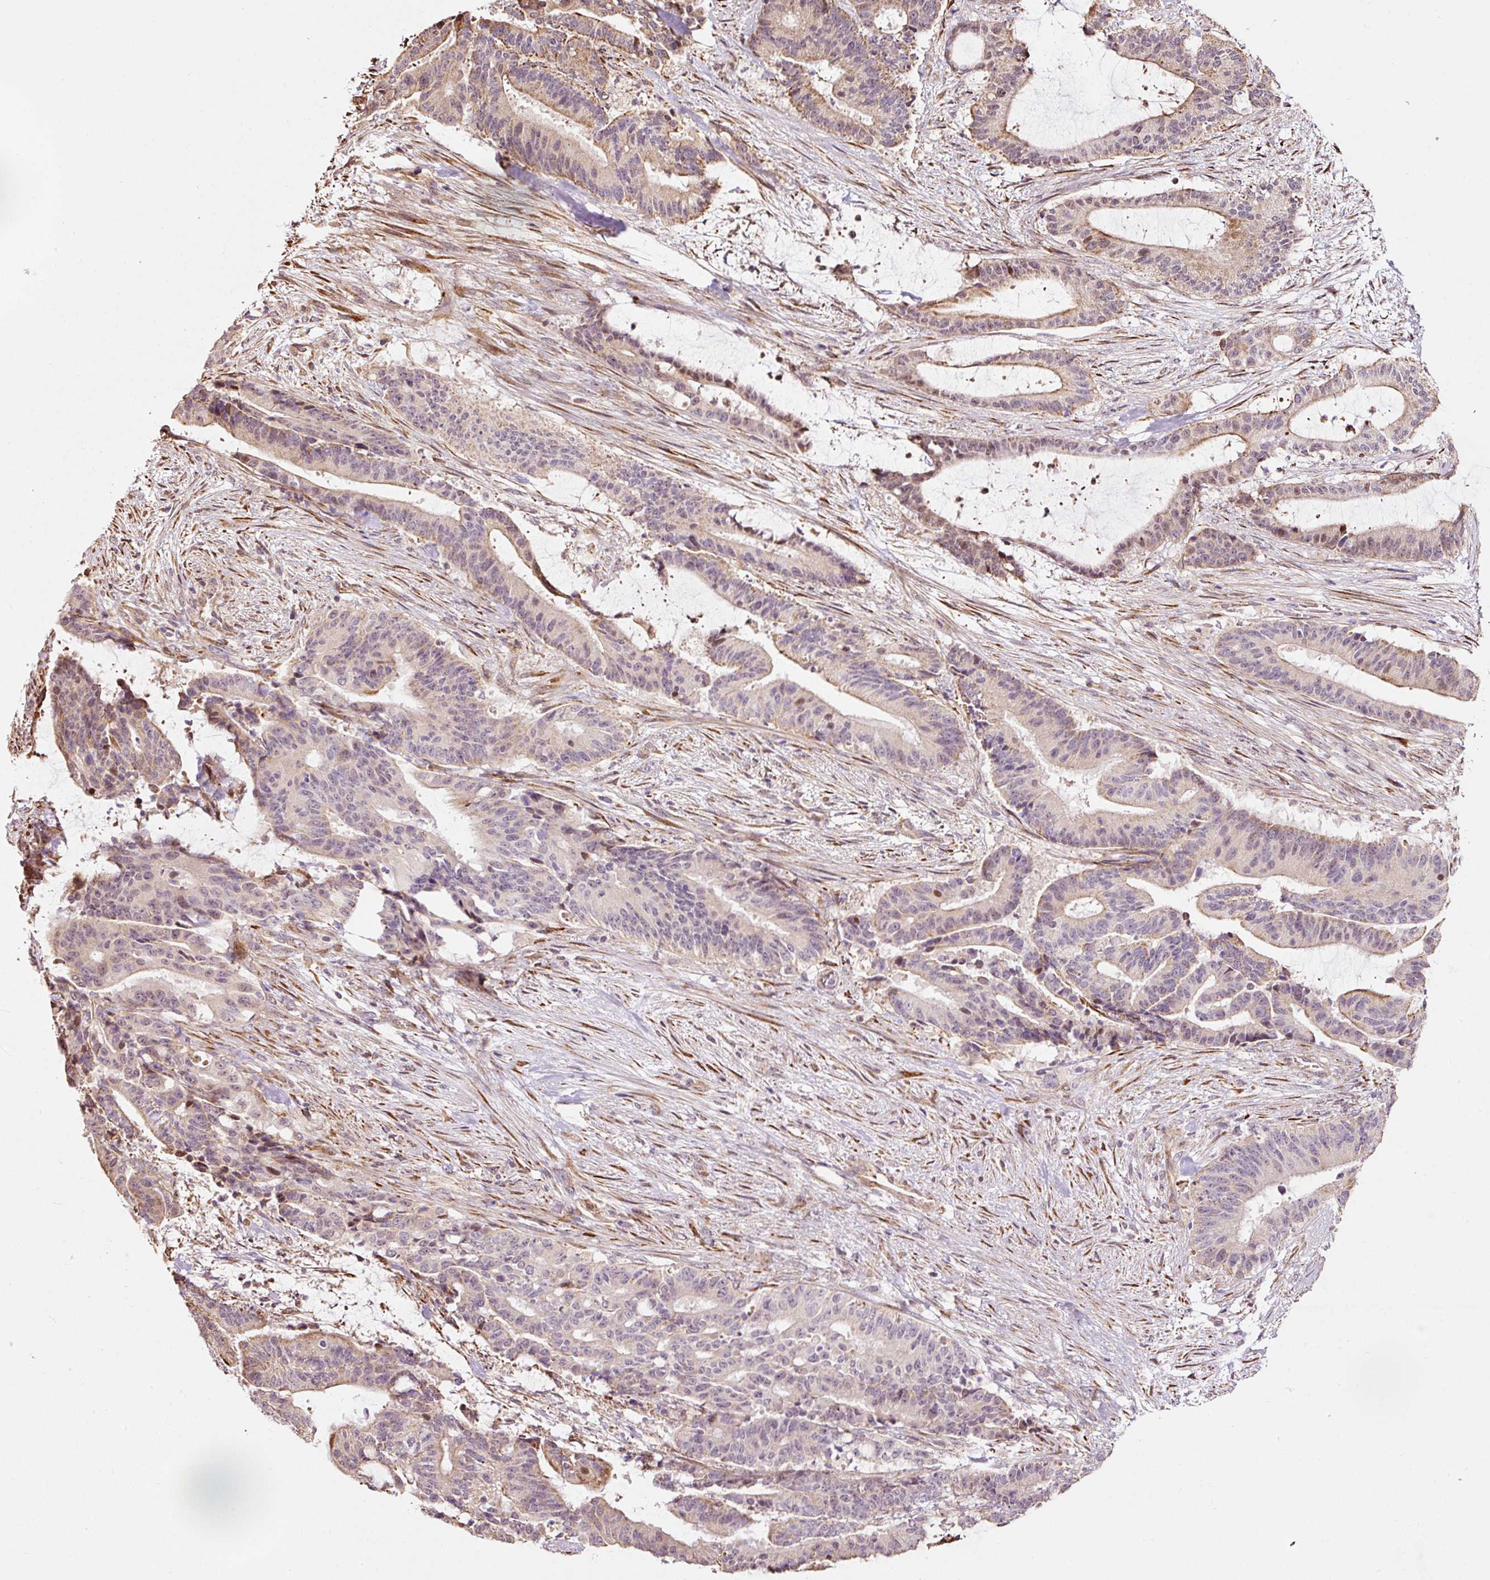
{"staining": {"intensity": "weak", "quantity": "25%-75%", "location": "cytoplasmic/membranous,nuclear"}, "tissue": "liver cancer", "cell_type": "Tumor cells", "image_type": "cancer", "snomed": [{"axis": "morphology", "description": "Normal tissue, NOS"}, {"axis": "morphology", "description": "Cholangiocarcinoma"}, {"axis": "topography", "description": "Liver"}, {"axis": "topography", "description": "Peripheral nerve tissue"}], "caption": "This image exhibits liver cancer stained with immunohistochemistry to label a protein in brown. The cytoplasmic/membranous and nuclear of tumor cells show weak positivity for the protein. Nuclei are counter-stained blue.", "gene": "ETF1", "patient": {"sex": "female", "age": 73}}